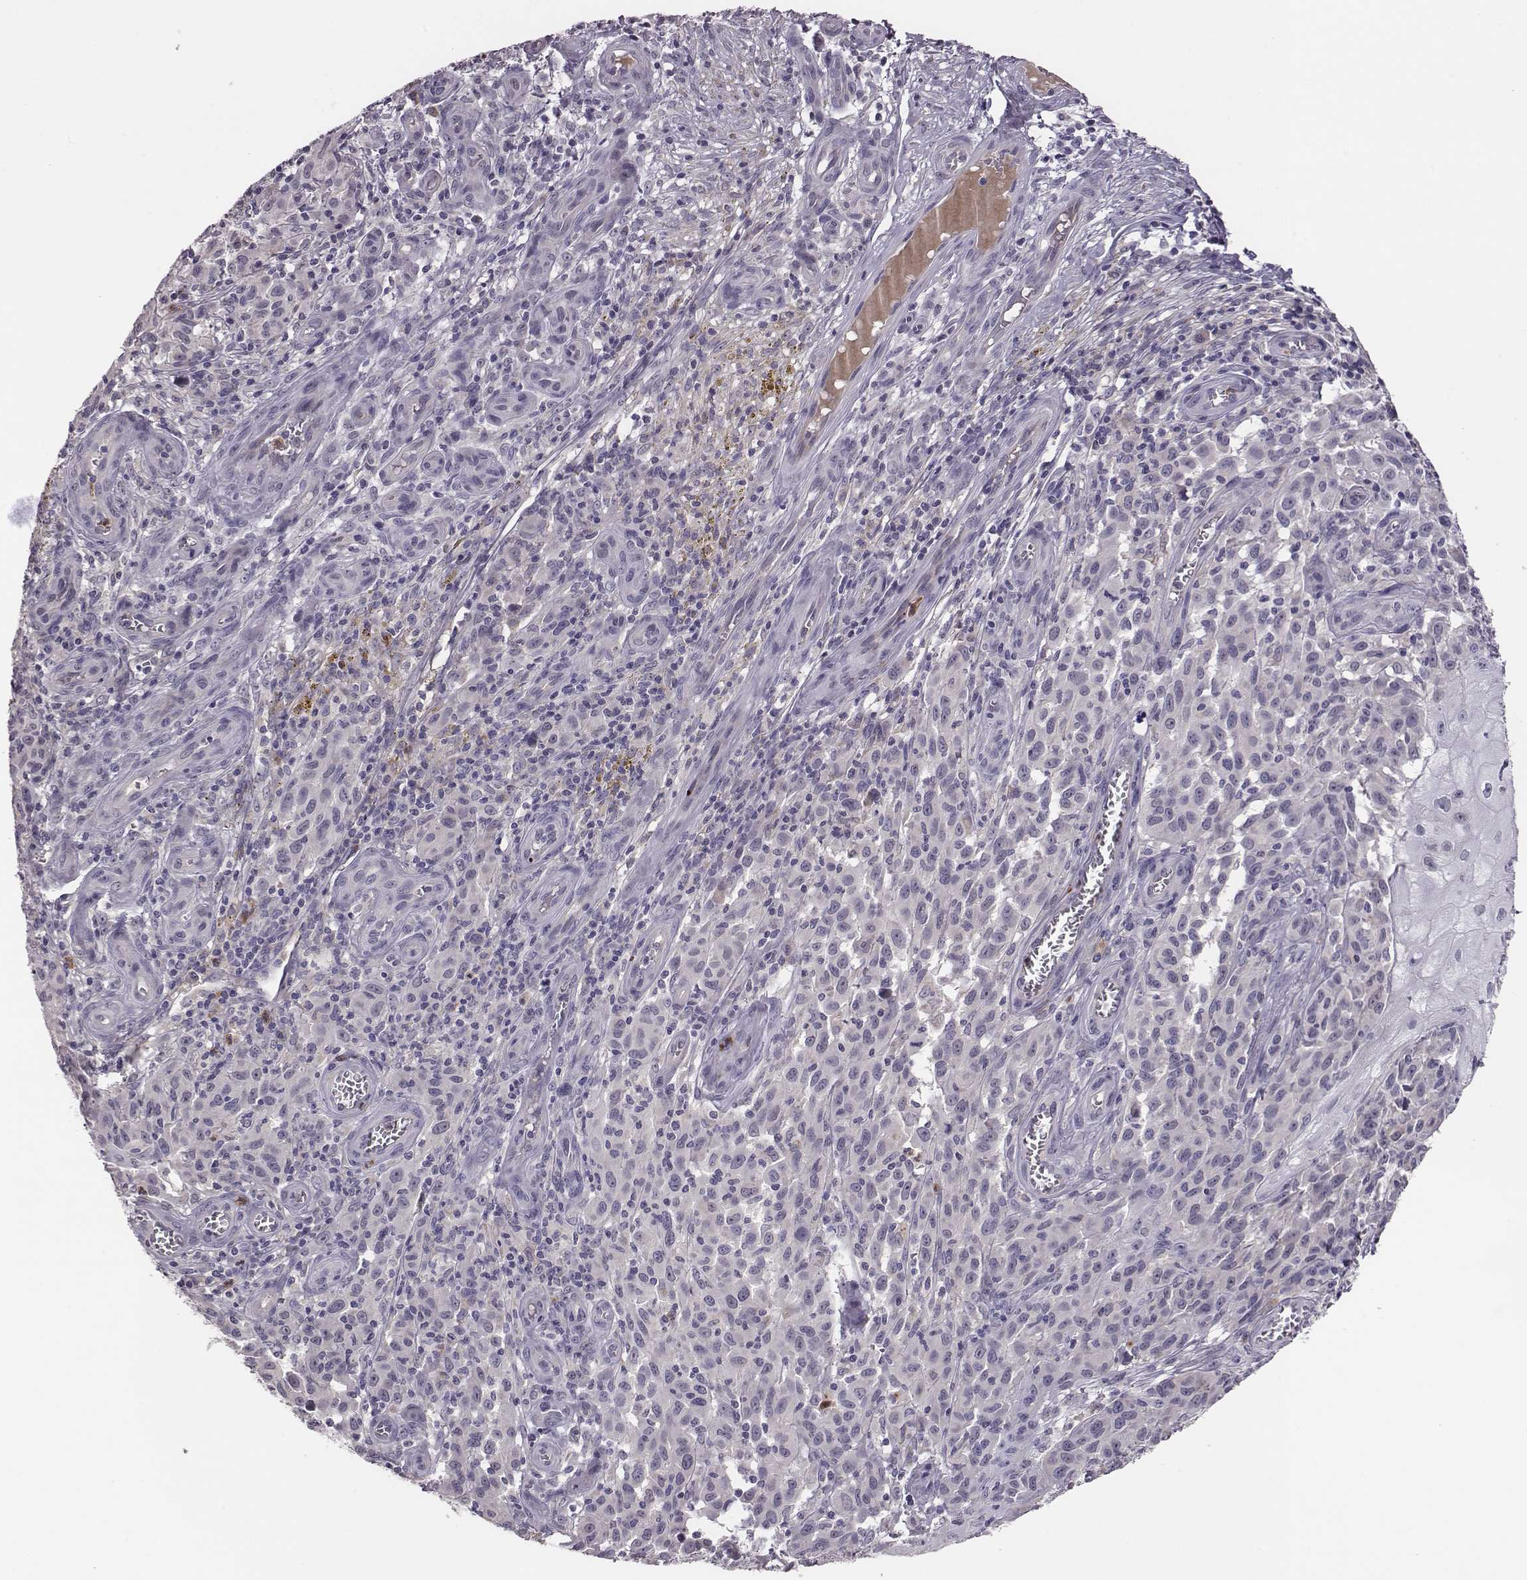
{"staining": {"intensity": "negative", "quantity": "none", "location": "none"}, "tissue": "melanoma", "cell_type": "Tumor cells", "image_type": "cancer", "snomed": [{"axis": "morphology", "description": "Malignant melanoma, NOS"}, {"axis": "topography", "description": "Skin"}], "caption": "Immunohistochemistry (IHC) micrograph of neoplastic tissue: malignant melanoma stained with DAB (3,3'-diaminobenzidine) exhibits no significant protein expression in tumor cells.", "gene": "KMO", "patient": {"sex": "female", "age": 53}}